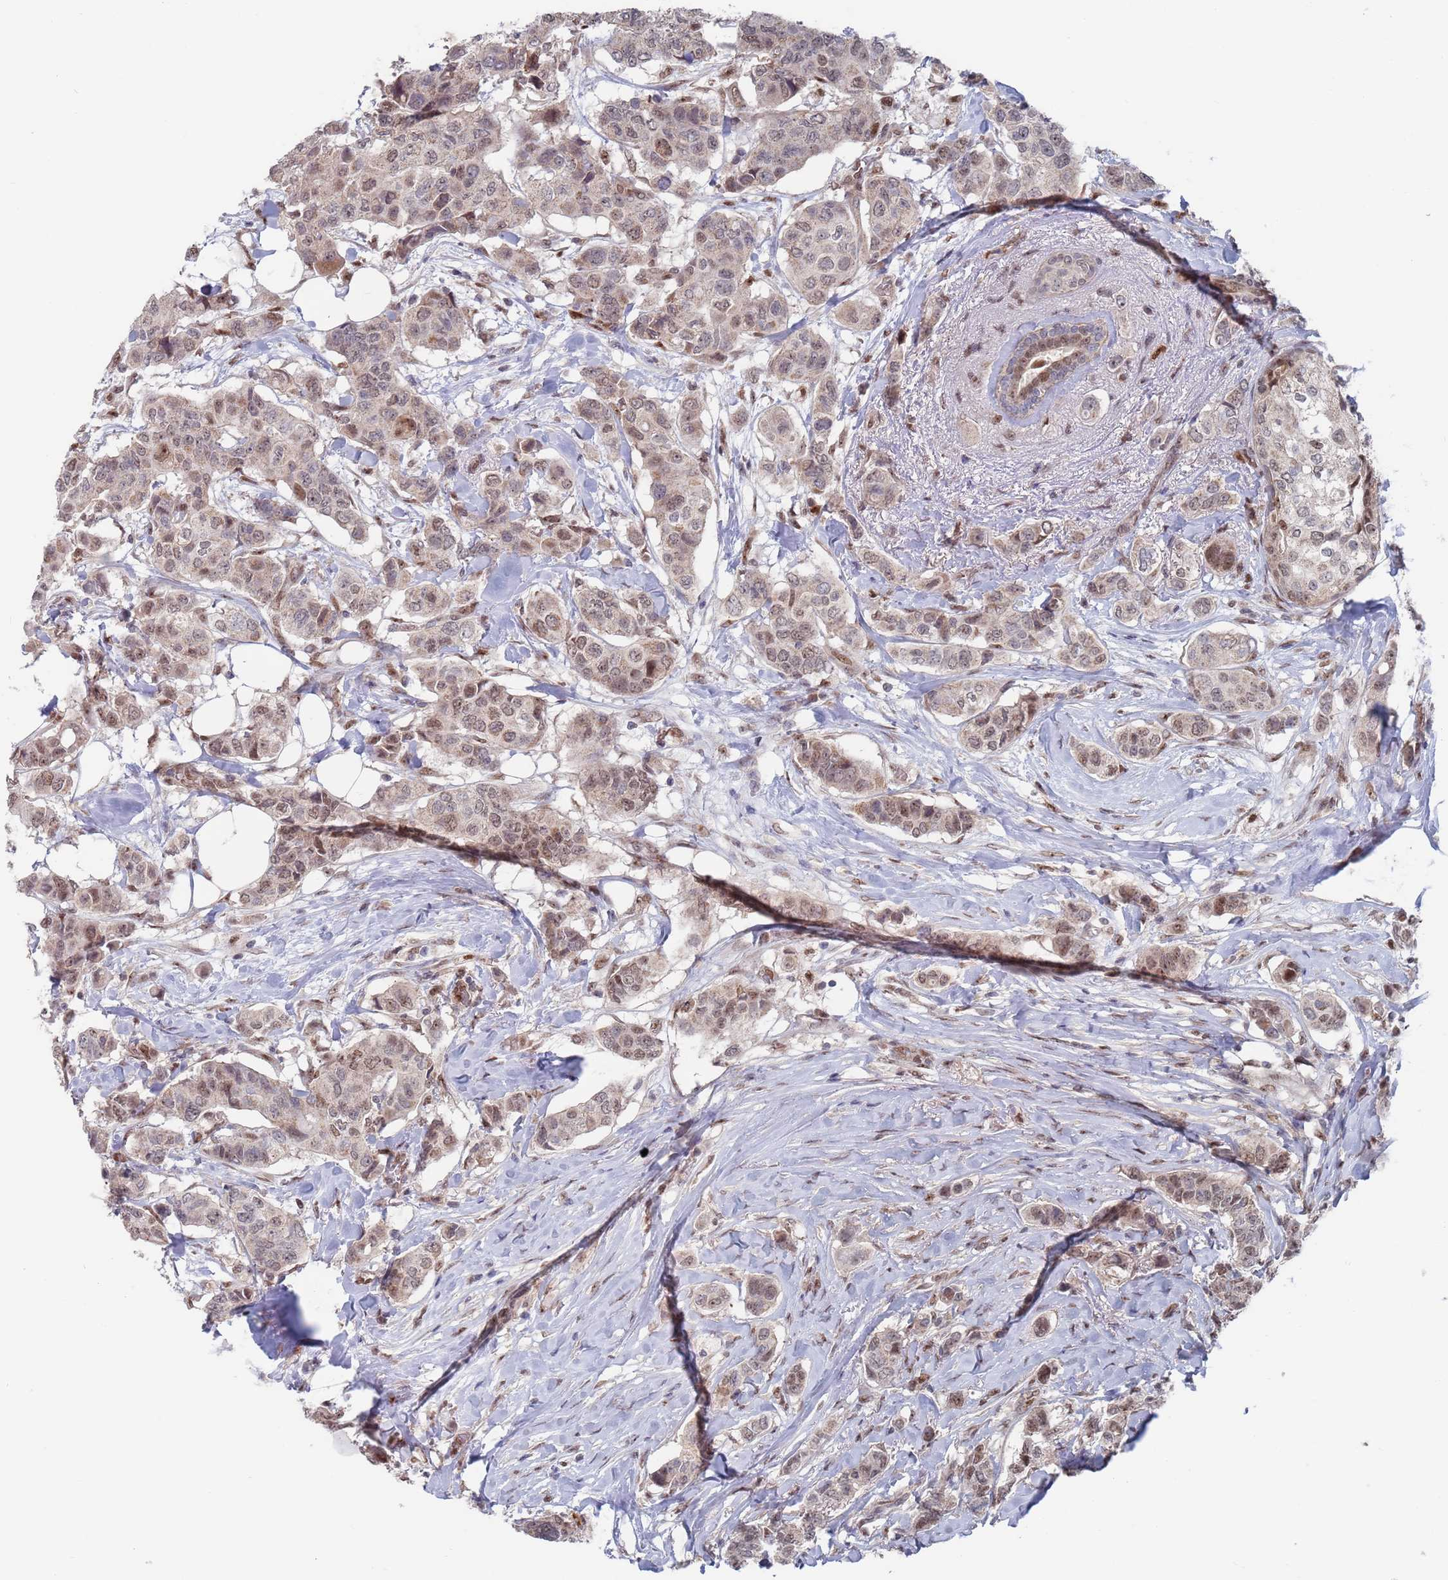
{"staining": {"intensity": "weak", "quantity": "25%-75%", "location": "nuclear"}, "tissue": "breast cancer", "cell_type": "Tumor cells", "image_type": "cancer", "snomed": [{"axis": "morphology", "description": "Lobular carcinoma"}, {"axis": "topography", "description": "Breast"}], "caption": "Weak nuclear positivity for a protein is appreciated in about 25%-75% of tumor cells of breast cancer (lobular carcinoma) using IHC.", "gene": "RPP25", "patient": {"sex": "female", "age": 51}}